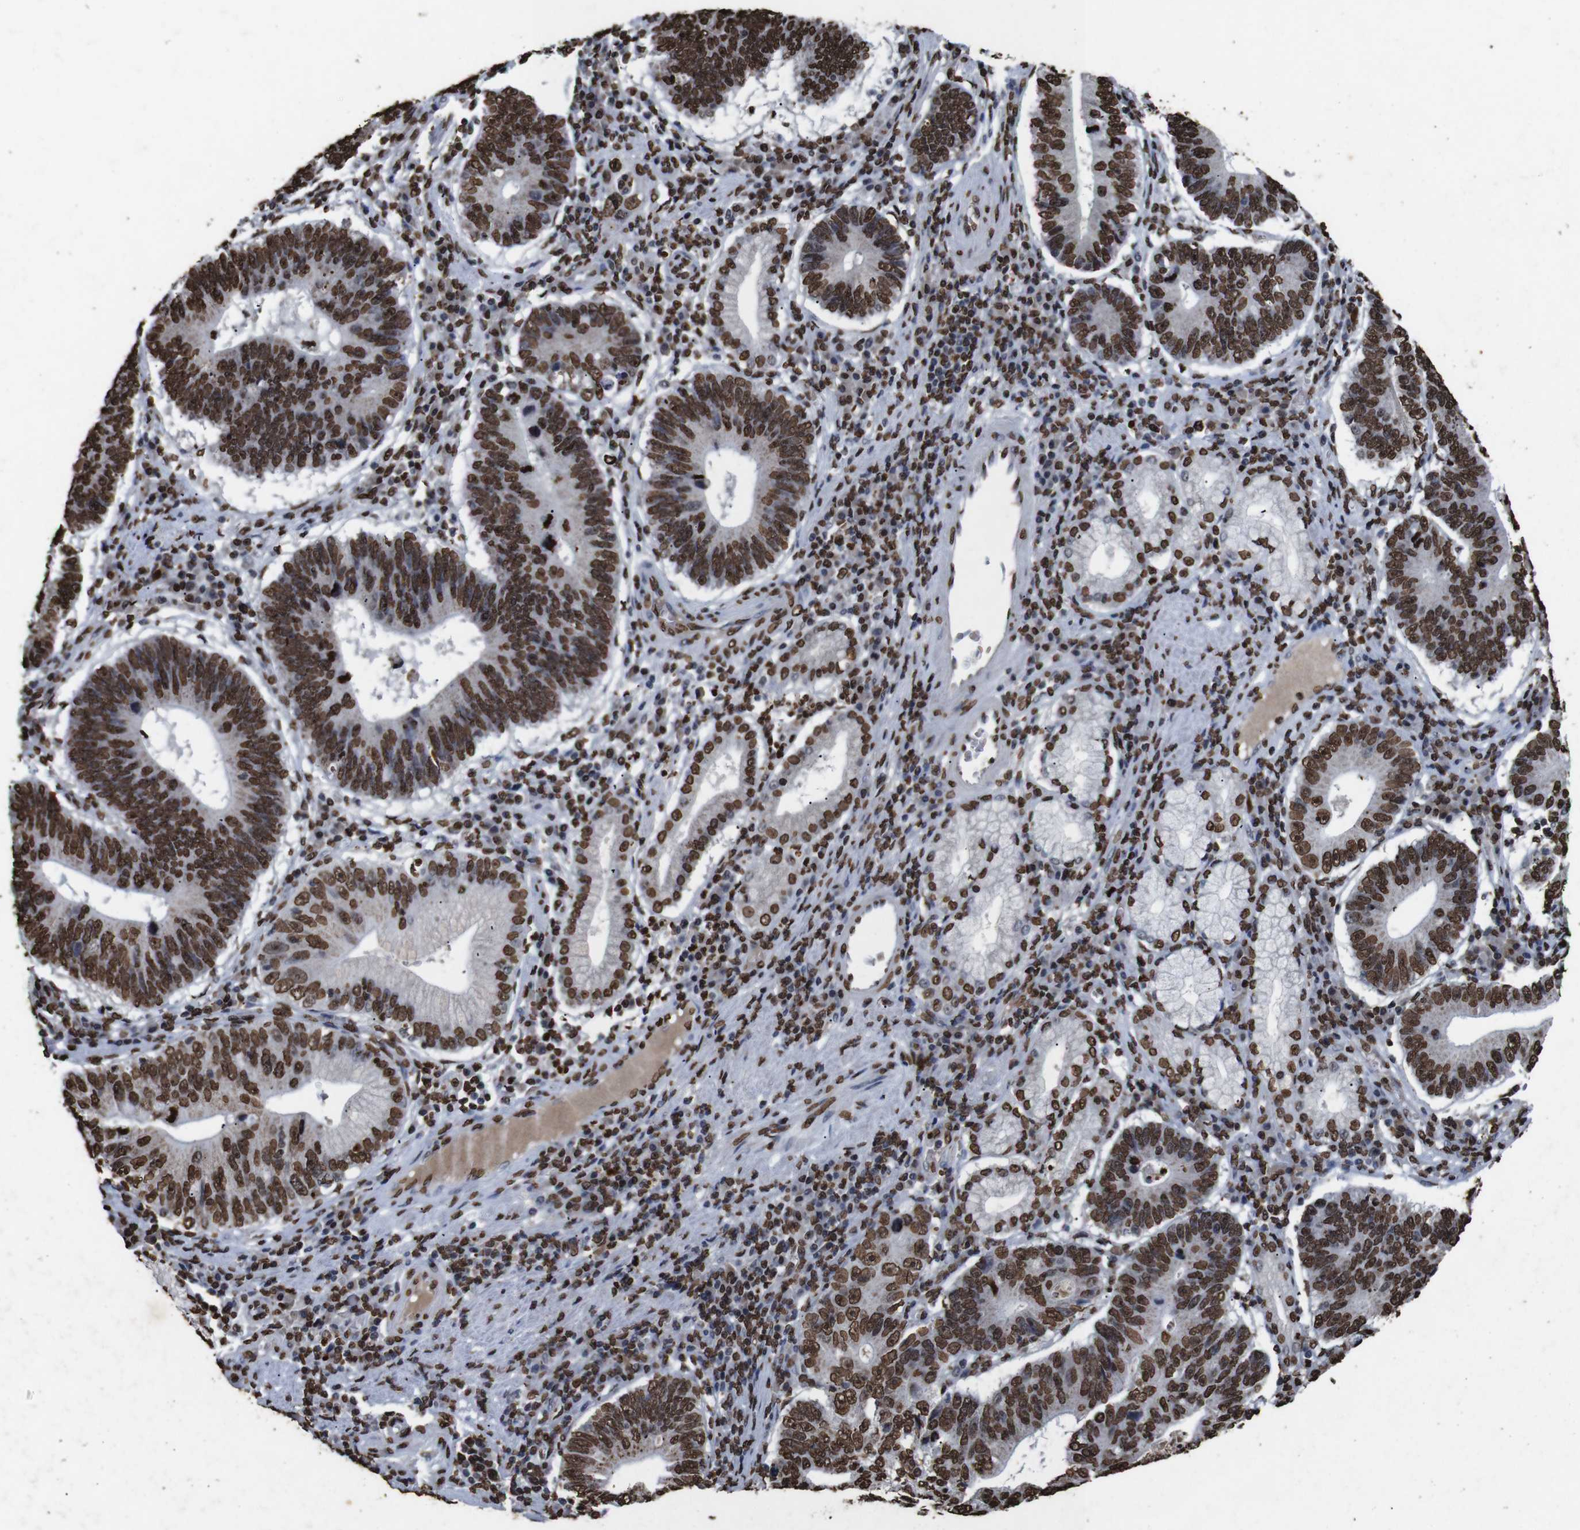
{"staining": {"intensity": "strong", "quantity": ">75%", "location": "nuclear"}, "tissue": "stomach cancer", "cell_type": "Tumor cells", "image_type": "cancer", "snomed": [{"axis": "morphology", "description": "Adenocarcinoma, NOS"}, {"axis": "topography", "description": "Stomach"}], "caption": "Stomach adenocarcinoma was stained to show a protein in brown. There is high levels of strong nuclear positivity in approximately >75% of tumor cells.", "gene": "MDM2", "patient": {"sex": "male", "age": 59}}